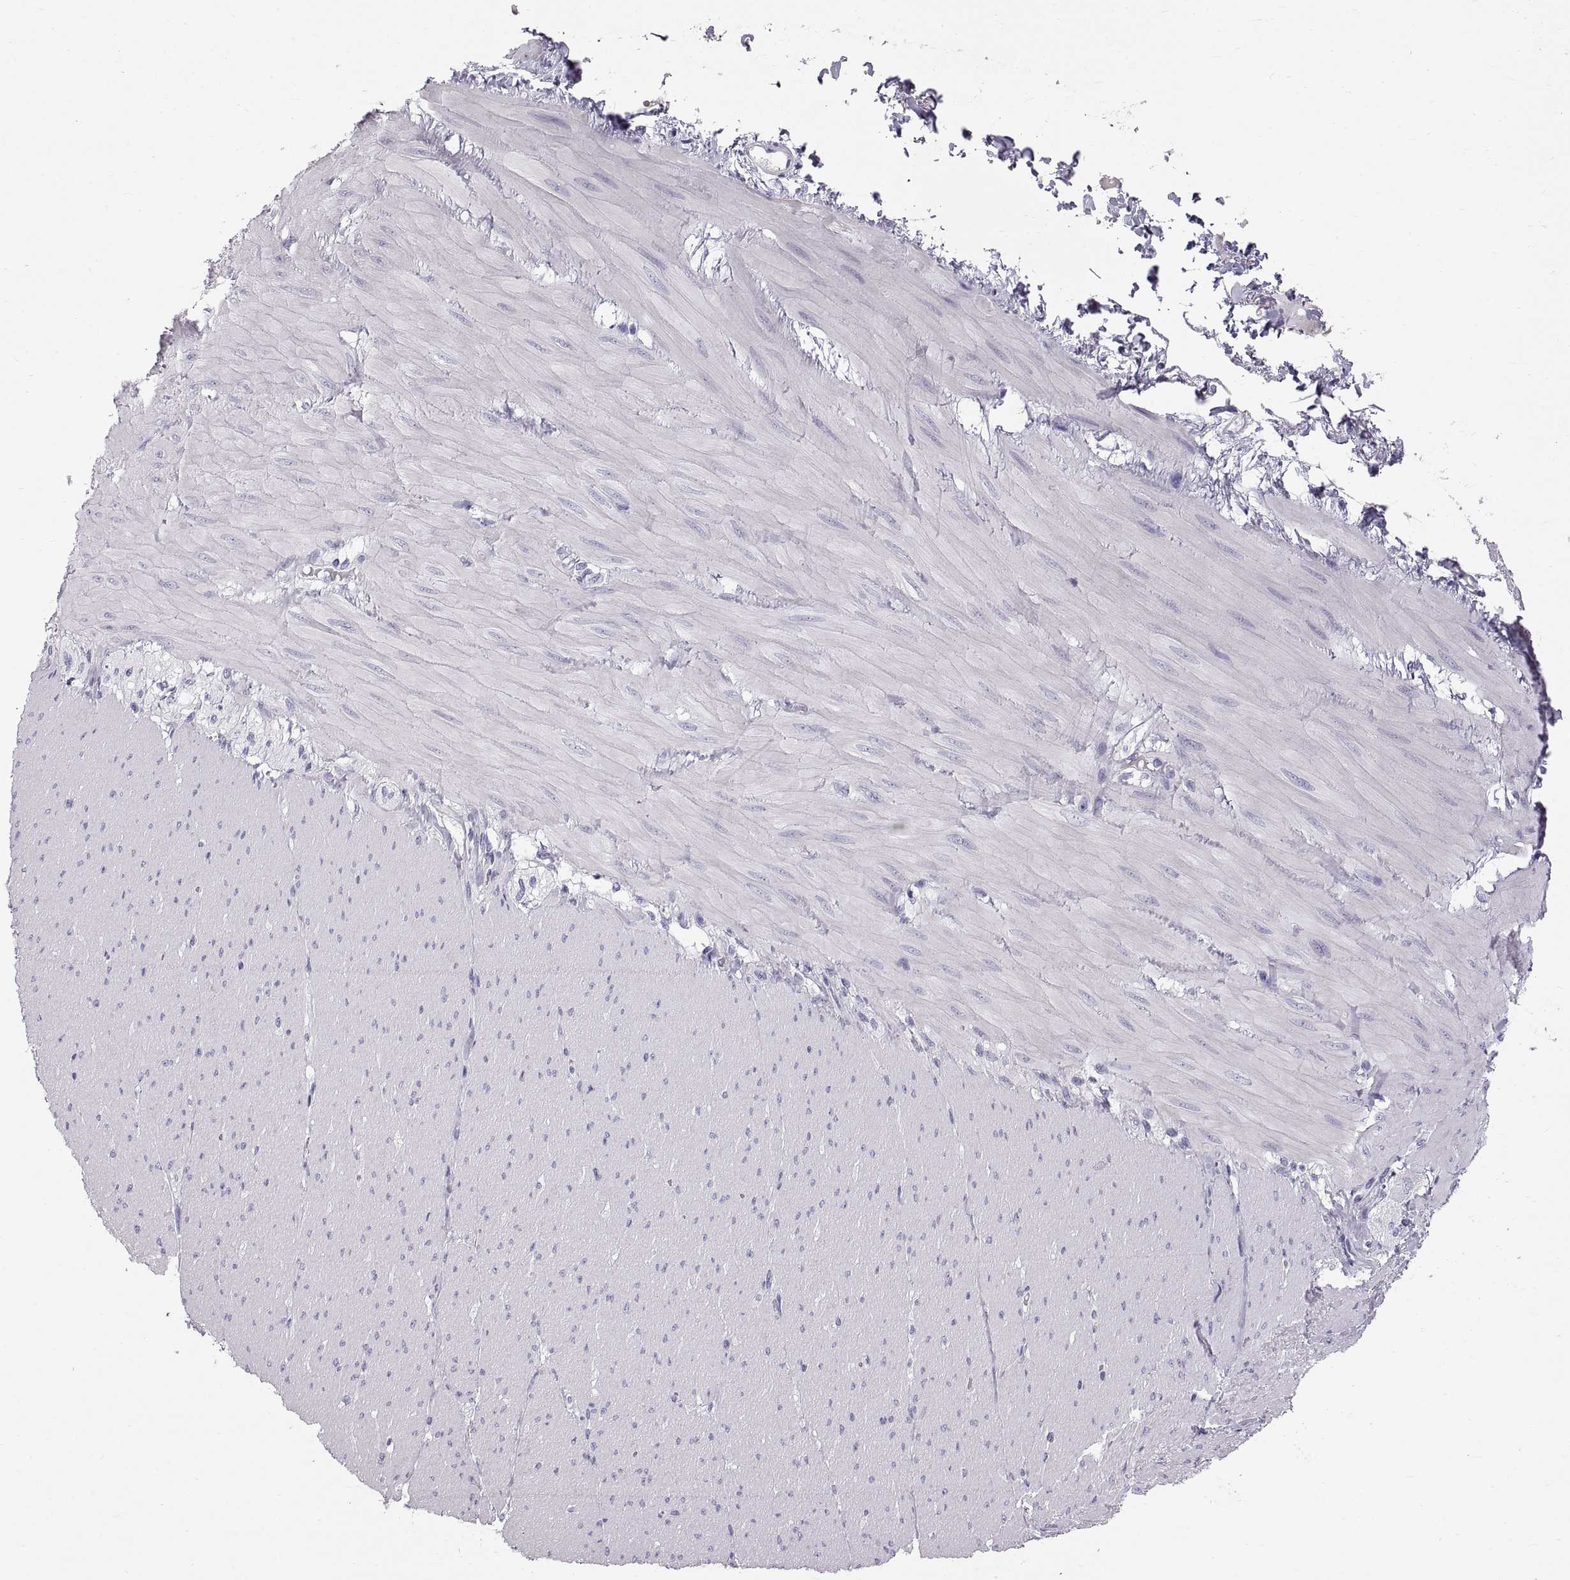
{"staining": {"intensity": "negative", "quantity": "none", "location": "none"}, "tissue": "soft tissue", "cell_type": "Fibroblasts", "image_type": "normal", "snomed": [{"axis": "morphology", "description": "Normal tissue, NOS"}, {"axis": "topography", "description": "Smooth muscle"}, {"axis": "topography", "description": "Duodenum"}, {"axis": "topography", "description": "Peripheral nerve tissue"}], "caption": "The histopathology image reveals no significant expression in fibroblasts of soft tissue.", "gene": "WFDC8", "patient": {"sex": "female", "age": 61}}